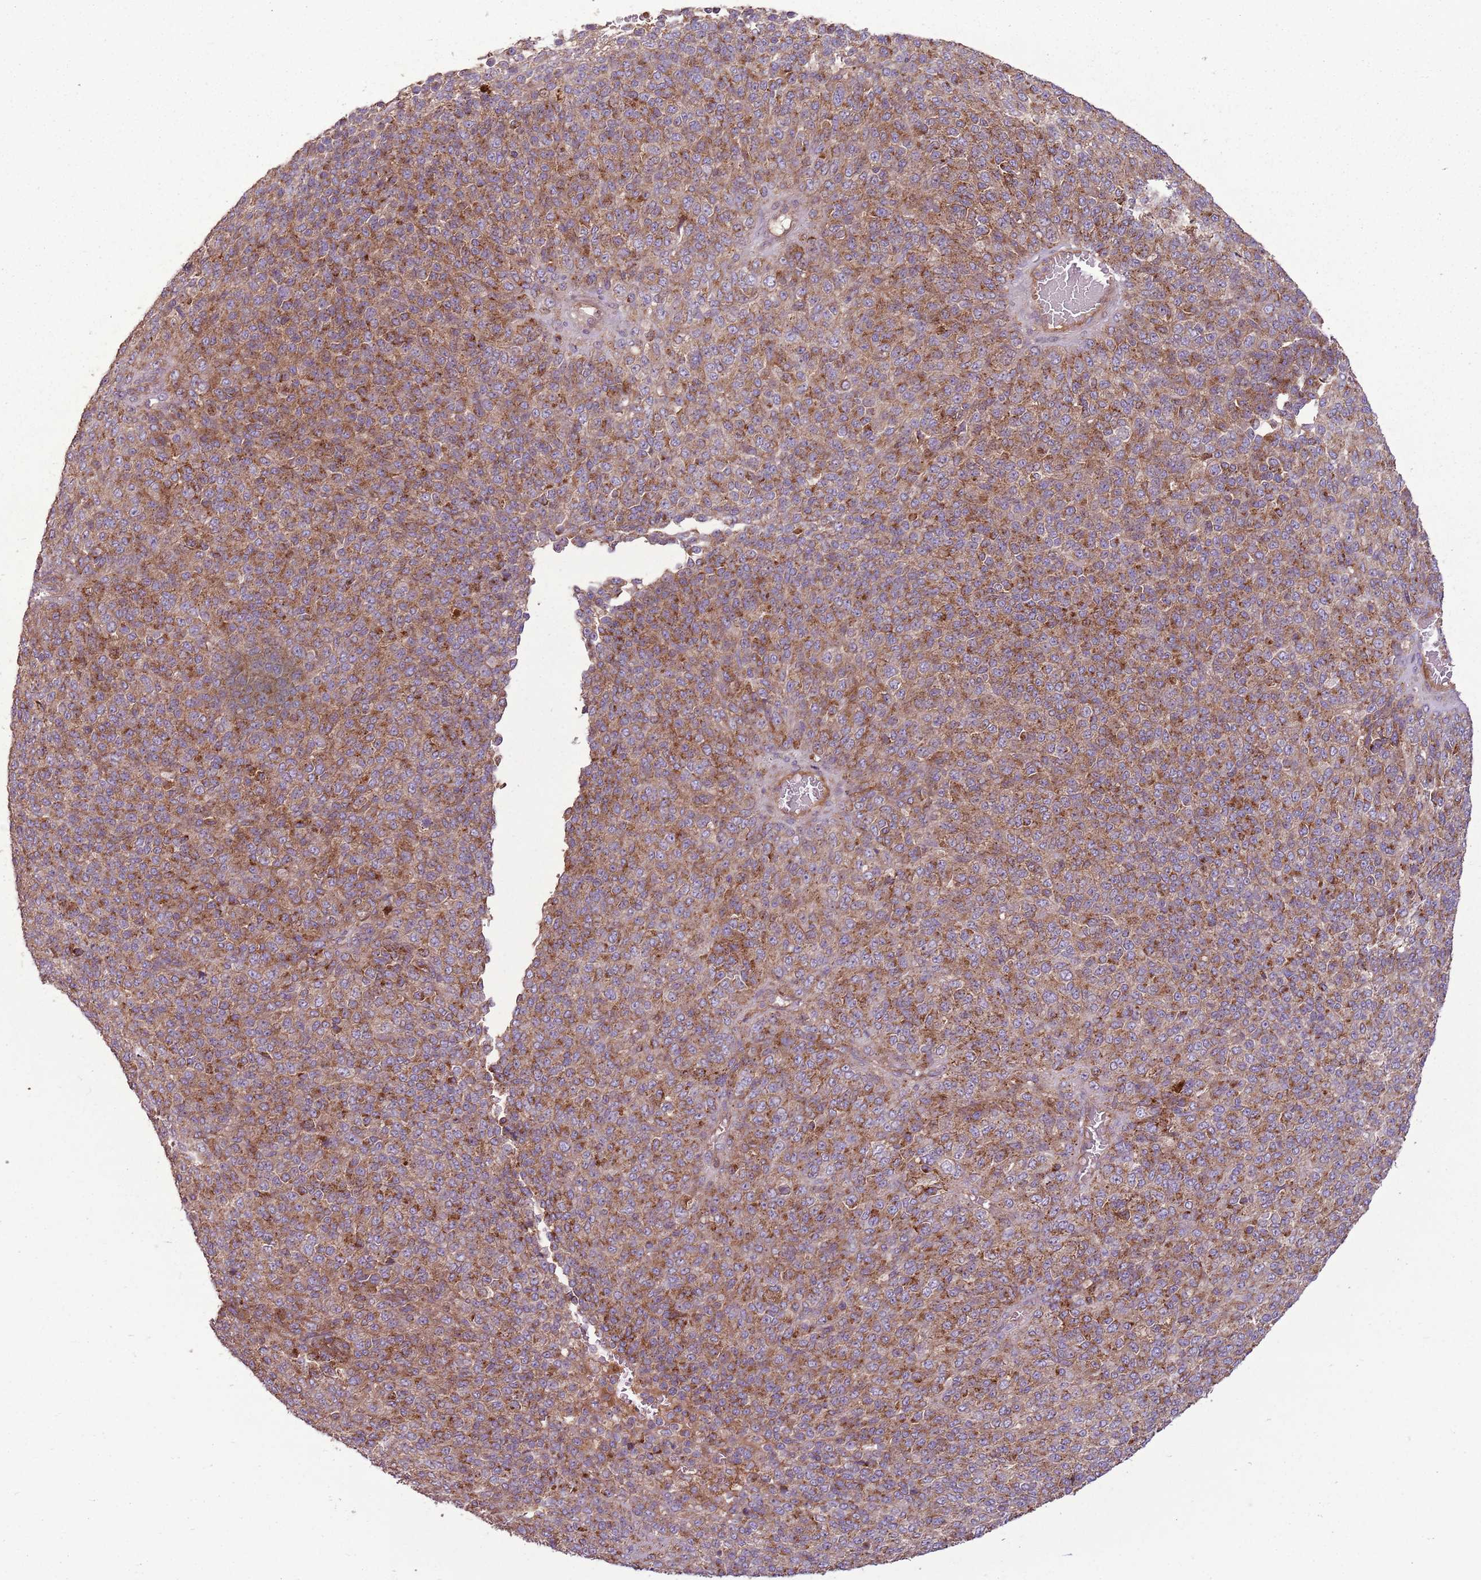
{"staining": {"intensity": "moderate", "quantity": ">75%", "location": "cytoplasmic/membranous"}, "tissue": "melanoma", "cell_type": "Tumor cells", "image_type": "cancer", "snomed": [{"axis": "morphology", "description": "Malignant melanoma, Metastatic site"}, {"axis": "topography", "description": "Brain"}], "caption": "A high-resolution micrograph shows IHC staining of malignant melanoma (metastatic site), which exhibits moderate cytoplasmic/membranous positivity in about >75% of tumor cells.", "gene": "ANKRD24", "patient": {"sex": "female", "age": 56}}